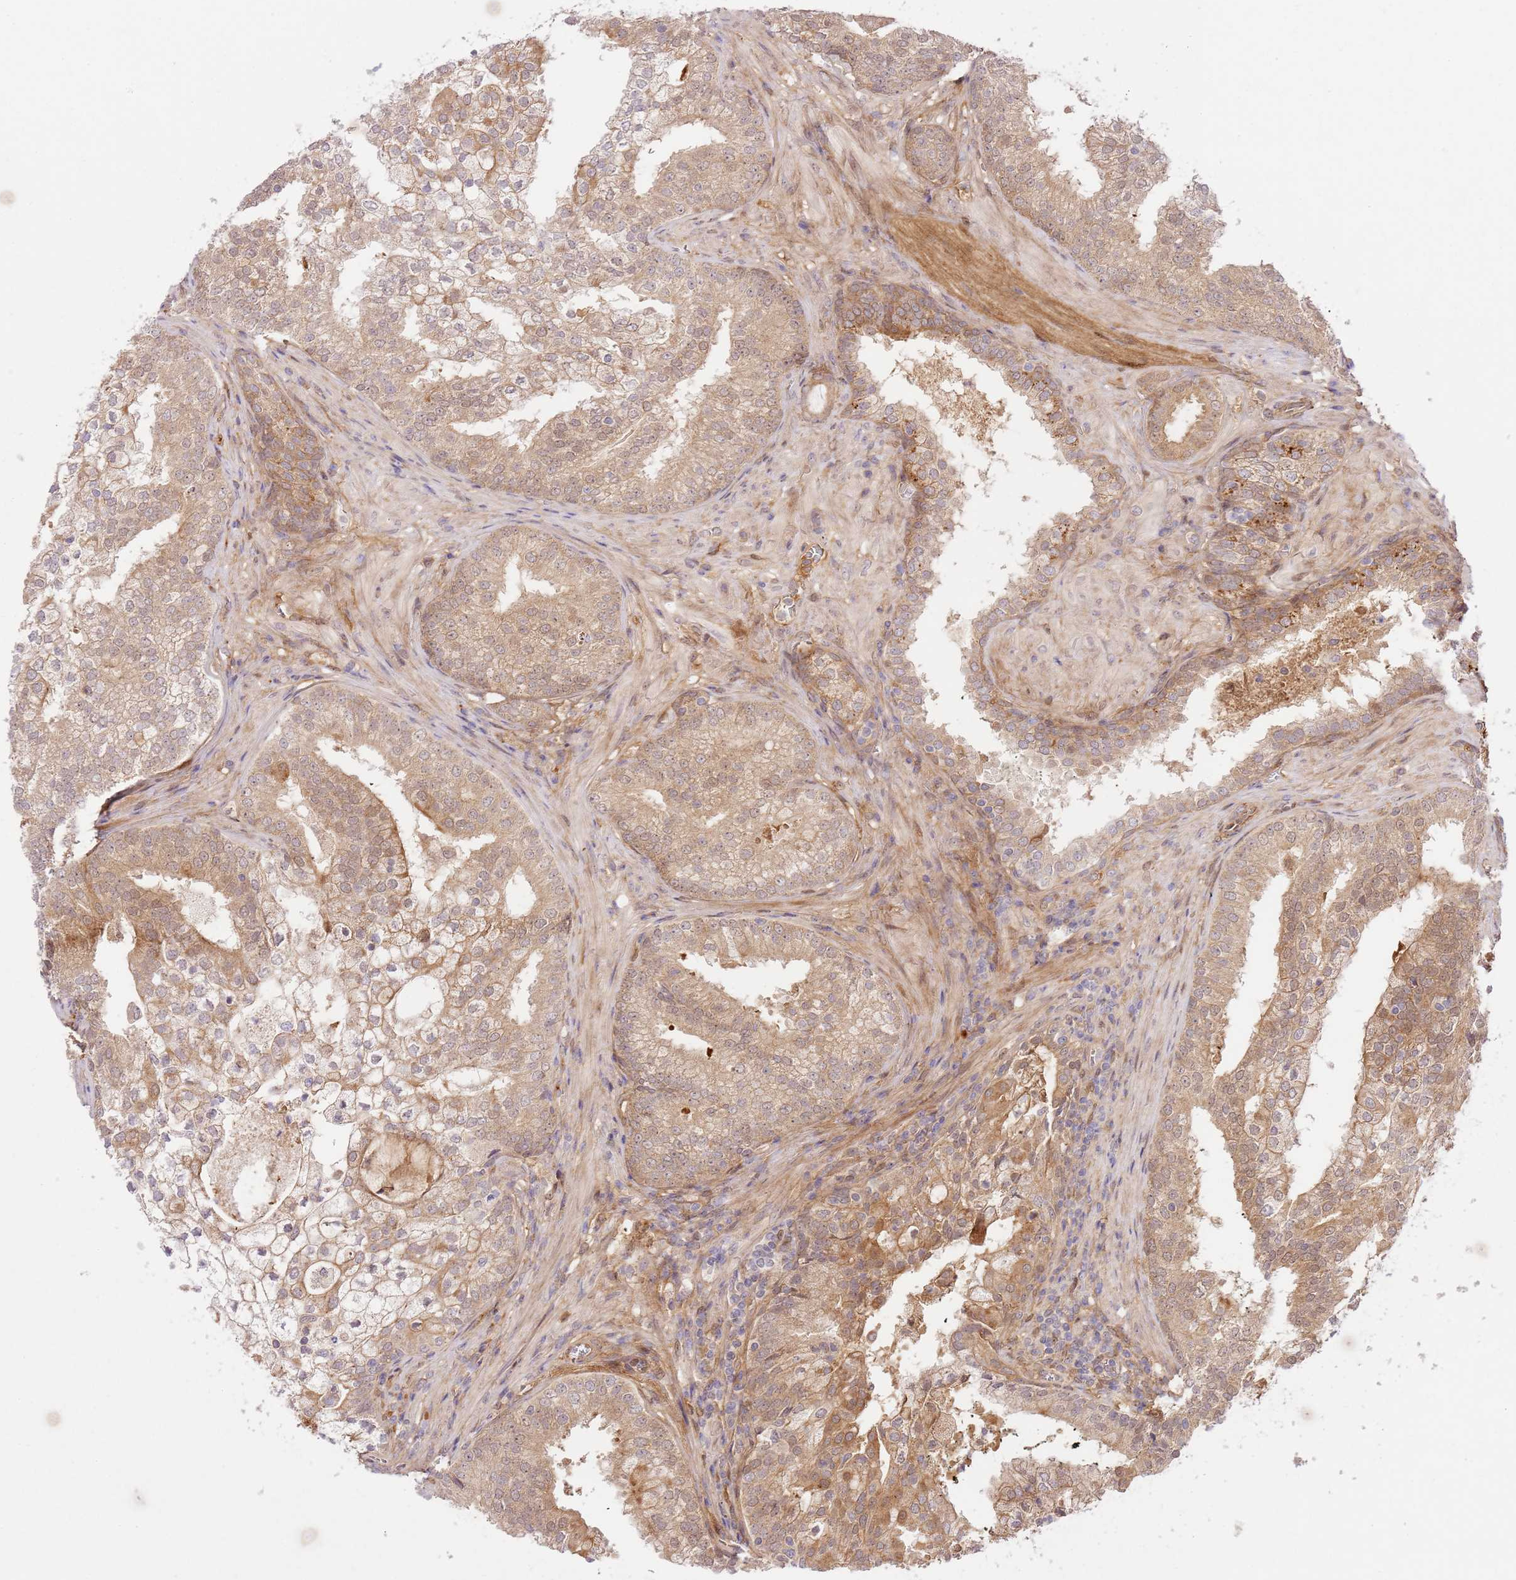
{"staining": {"intensity": "moderate", "quantity": ">75%", "location": "cytoplasmic/membranous"}, "tissue": "prostate cancer", "cell_type": "Tumor cells", "image_type": "cancer", "snomed": [{"axis": "morphology", "description": "Adenocarcinoma, High grade"}, {"axis": "topography", "description": "Prostate"}], "caption": "Immunohistochemistry of human prostate adenocarcinoma (high-grade) displays medium levels of moderate cytoplasmic/membranous positivity in about >75% of tumor cells.", "gene": "C8G", "patient": {"sex": "male", "age": 55}}